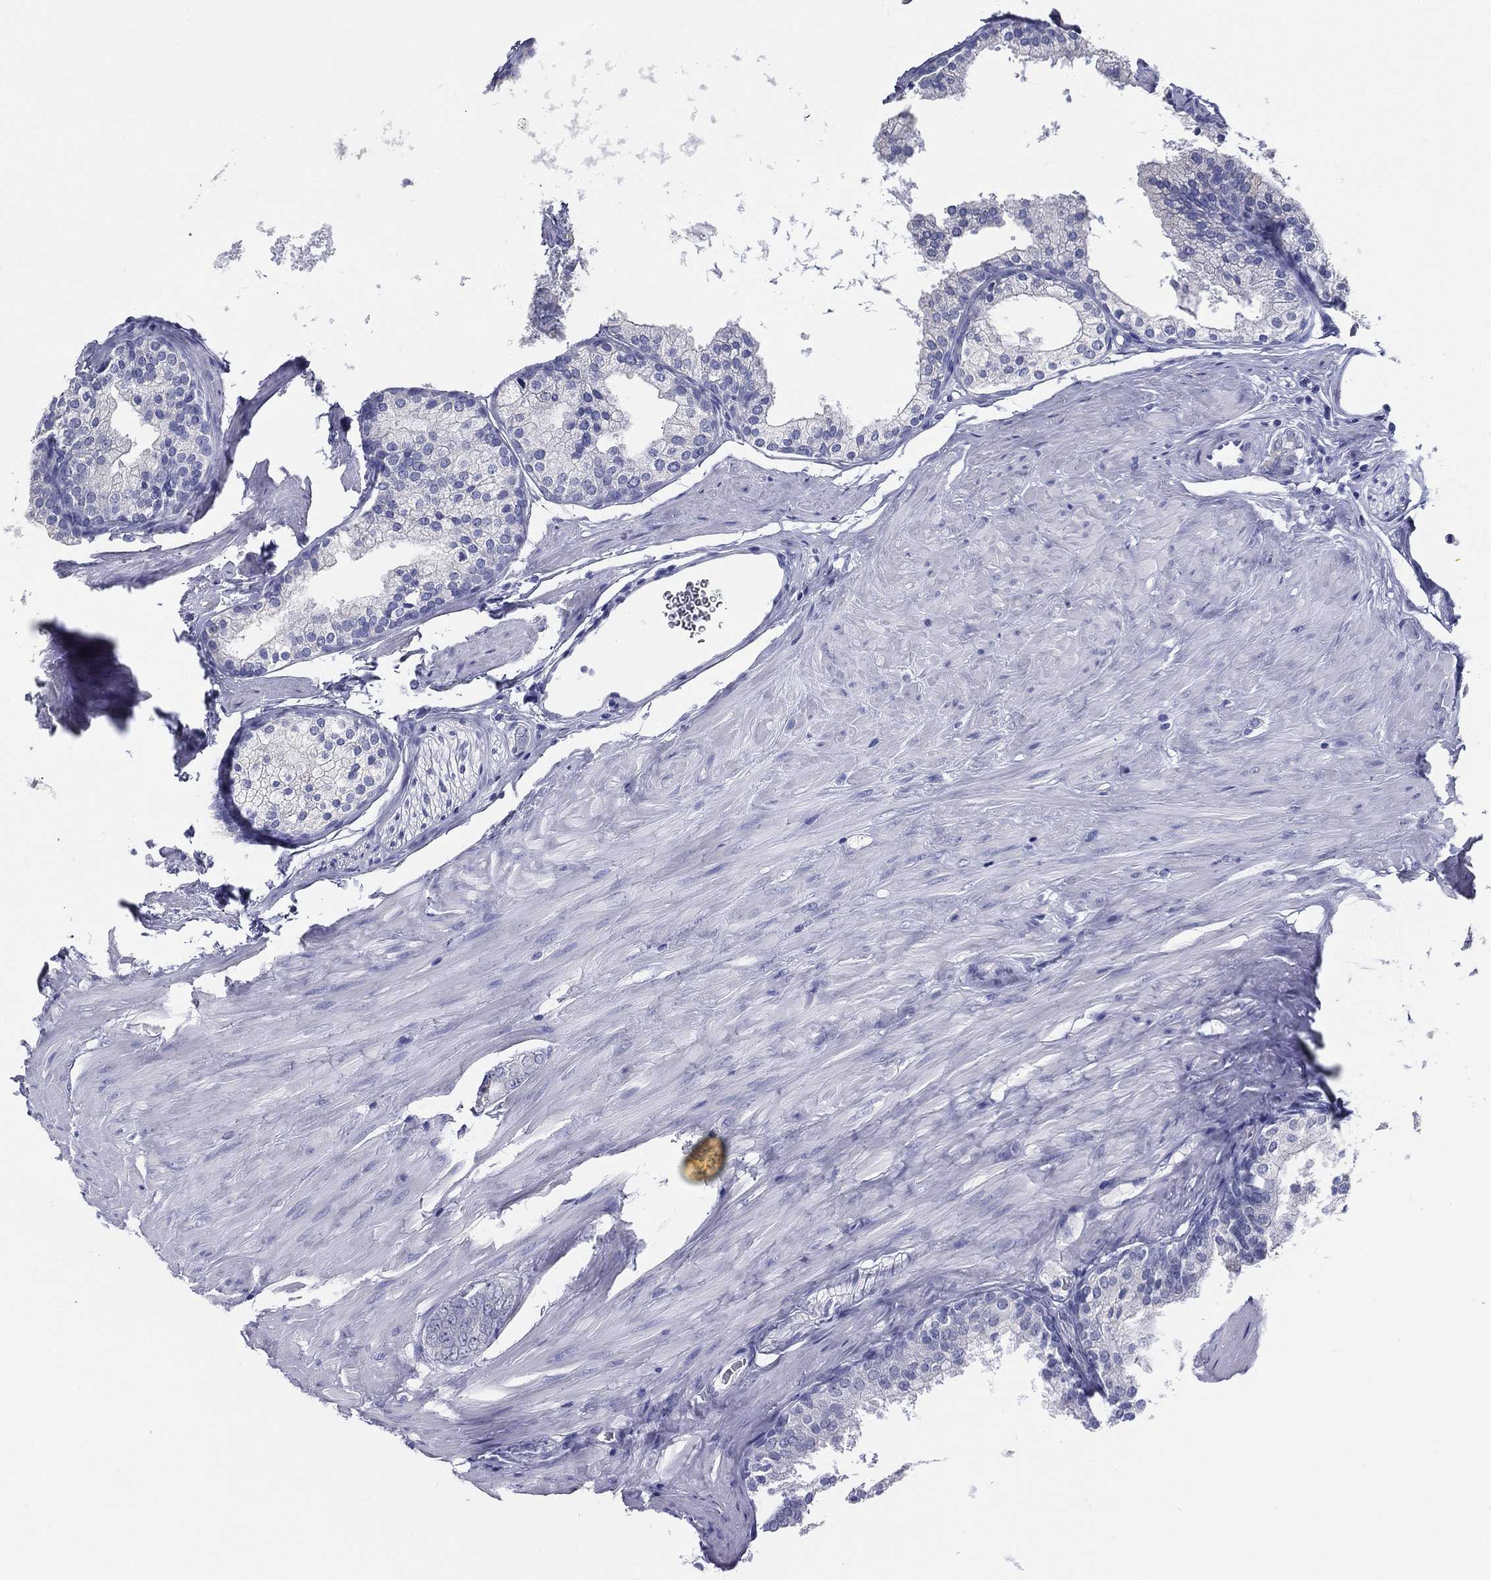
{"staining": {"intensity": "negative", "quantity": "none", "location": "none"}, "tissue": "prostate cancer", "cell_type": "Tumor cells", "image_type": "cancer", "snomed": [{"axis": "morphology", "description": "Adenocarcinoma, NOS"}, {"axis": "topography", "description": "Prostate"}], "caption": "There is no significant positivity in tumor cells of prostate adenocarcinoma.", "gene": "RSPH4A", "patient": {"sex": "male", "age": 55}}